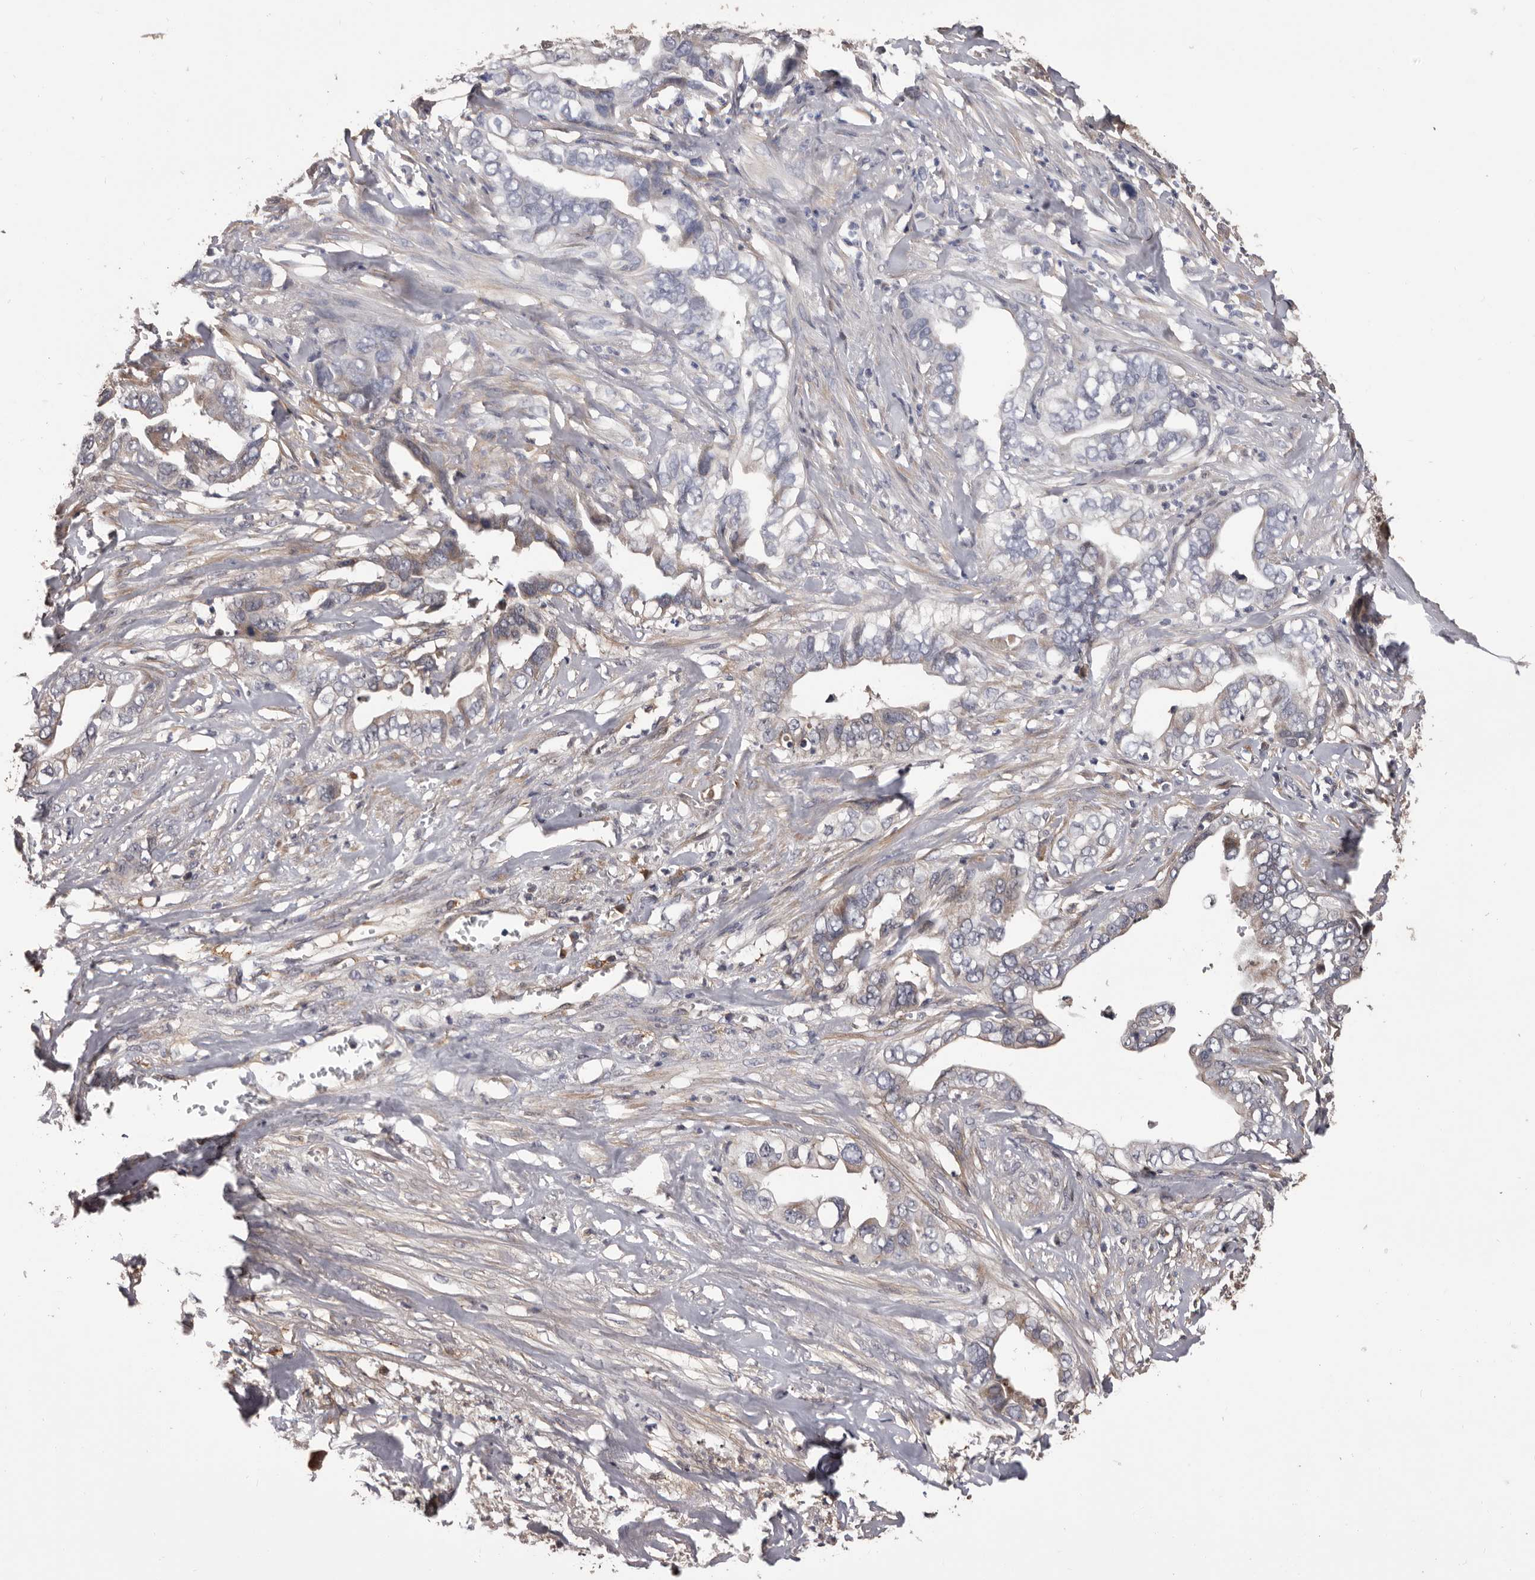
{"staining": {"intensity": "negative", "quantity": "none", "location": "none"}, "tissue": "liver cancer", "cell_type": "Tumor cells", "image_type": "cancer", "snomed": [{"axis": "morphology", "description": "Cholangiocarcinoma"}, {"axis": "topography", "description": "Liver"}], "caption": "Immunohistochemical staining of liver cancer shows no significant expression in tumor cells.", "gene": "ADAMTS2", "patient": {"sex": "female", "age": 79}}